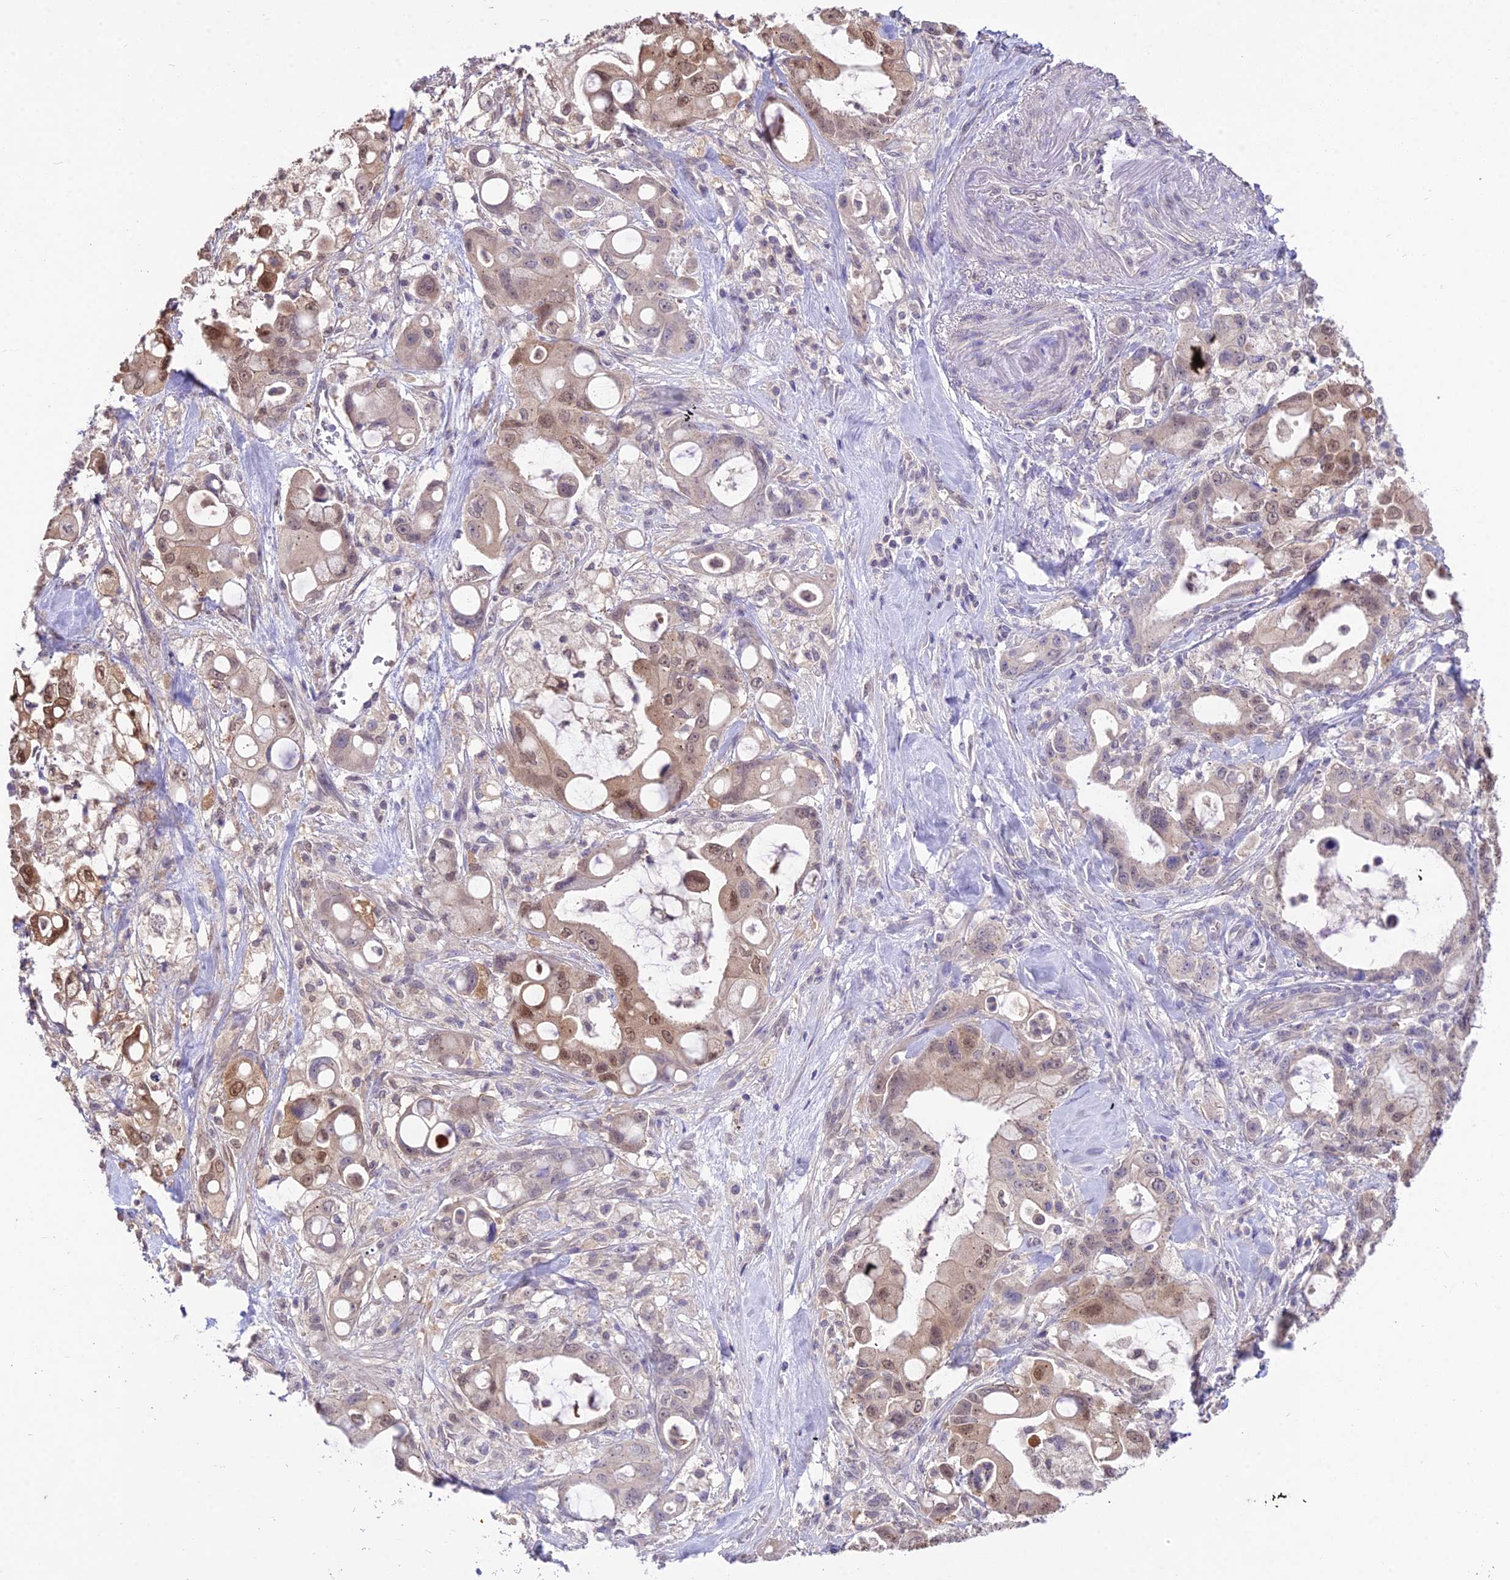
{"staining": {"intensity": "moderate", "quantity": "25%-75%", "location": "nuclear"}, "tissue": "pancreatic cancer", "cell_type": "Tumor cells", "image_type": "cancer", "snomed": [{"axis": "morphology", "description": "Adenocarcinoma, NOS"}, {"axis": "topography", "description": "Pancreas"}], "caption": "High-power microscopy captured an immunohistochemistry (IHC) histopathology image of pancreatic adenocarcinoma, revealing moderate nuclear positivity in approximately 25%-75% of tumor cells.", "gene": "PGK1", "patient": {"sex": "male", "age": 68}}